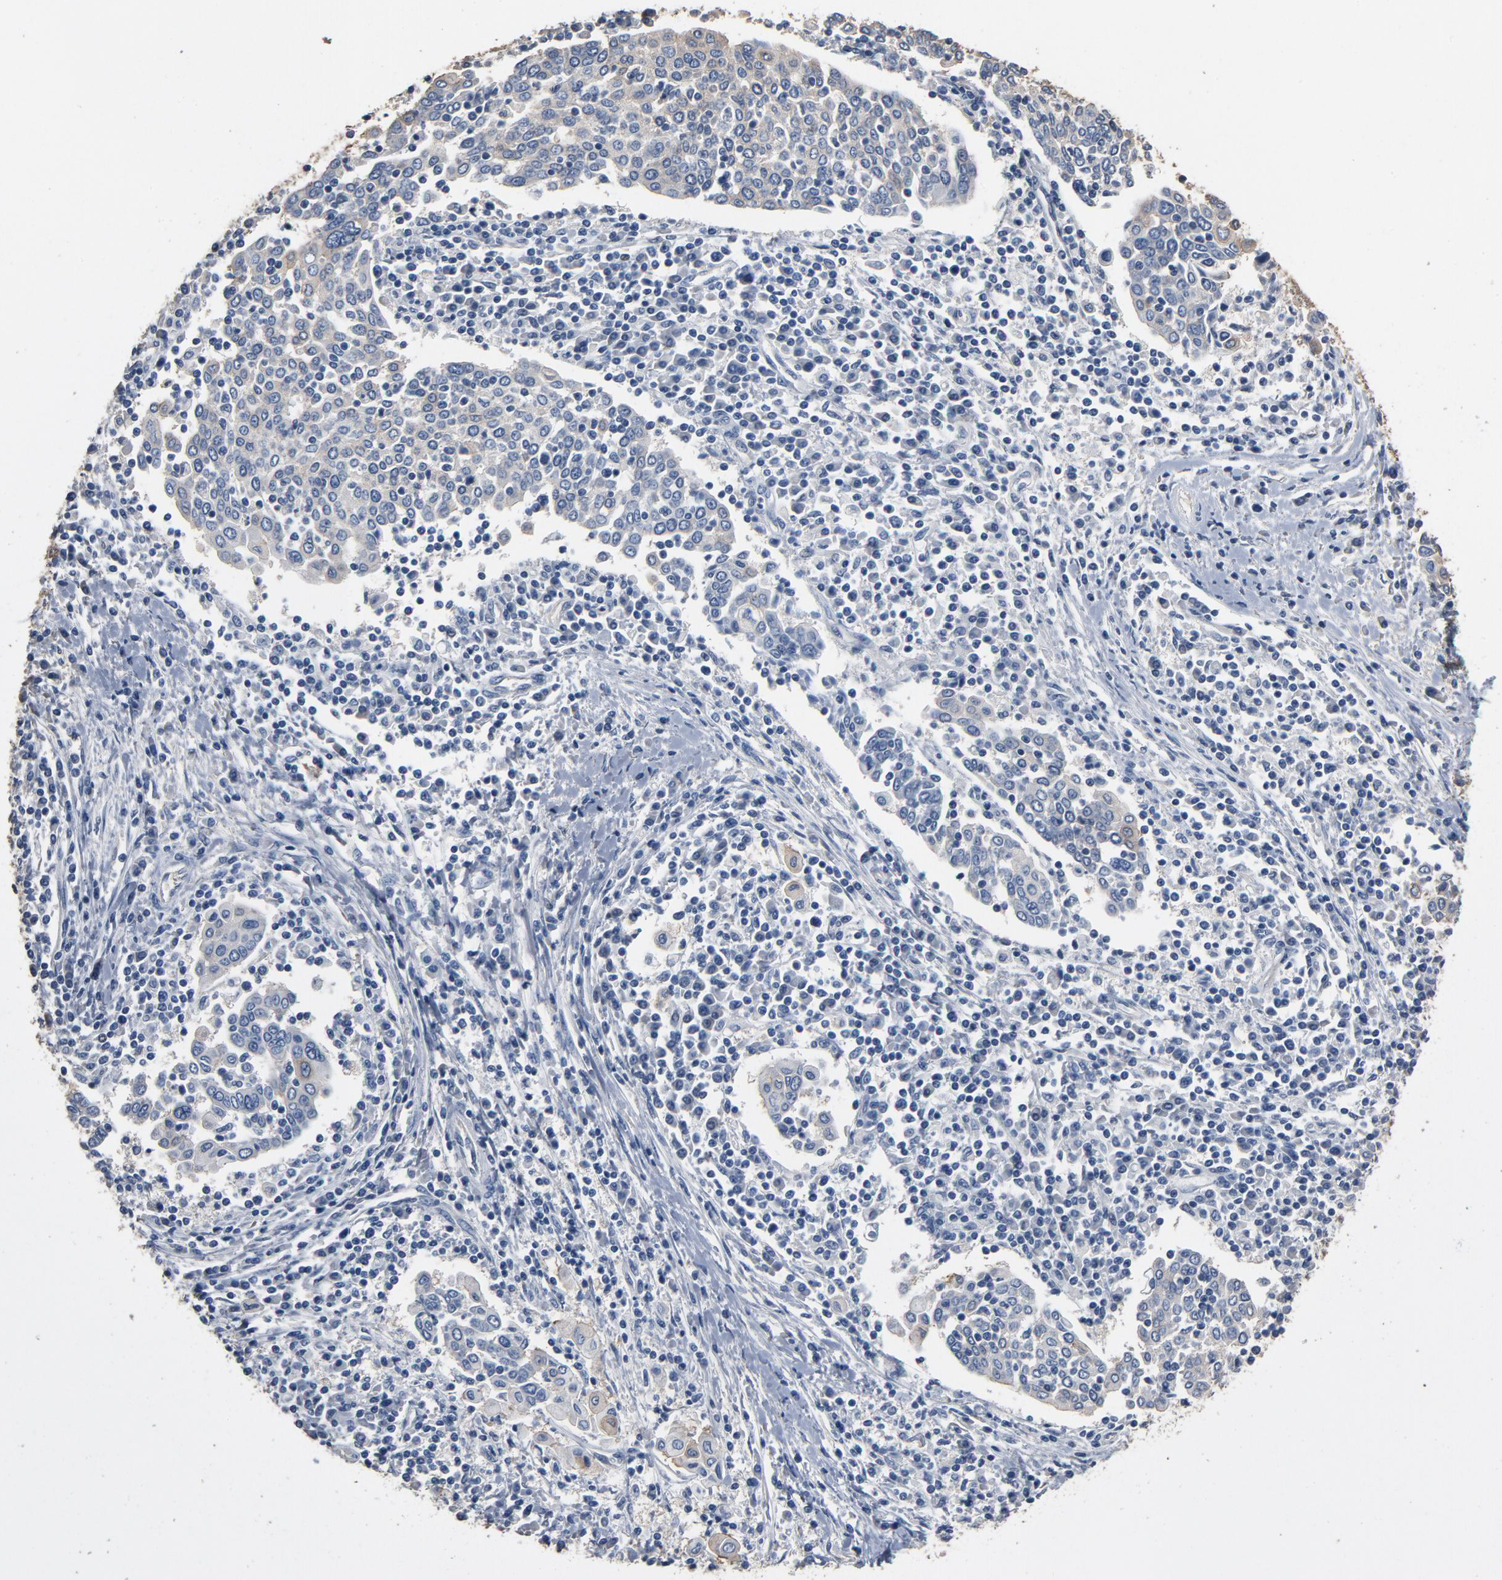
{"staining": {"intensity": "weak", "quantity": "<25%", "location": "cytoplasmic/membranous"}, "tissue": "cervical cancer", "cell_type": "Tumor cells", "image_type": "cancer", "snomed": [{"axis": "morphology", "description": "Squamous cell carcinoma, NOS"}, {"axis": "topography", "description": "Cervix"}], "caption": "Cervical squamous cell carcinoma stained for a protein using IHC displays no expression tumor cells.", "gene": "SOX6", "patient": {"sex": "female", "age": 40}}